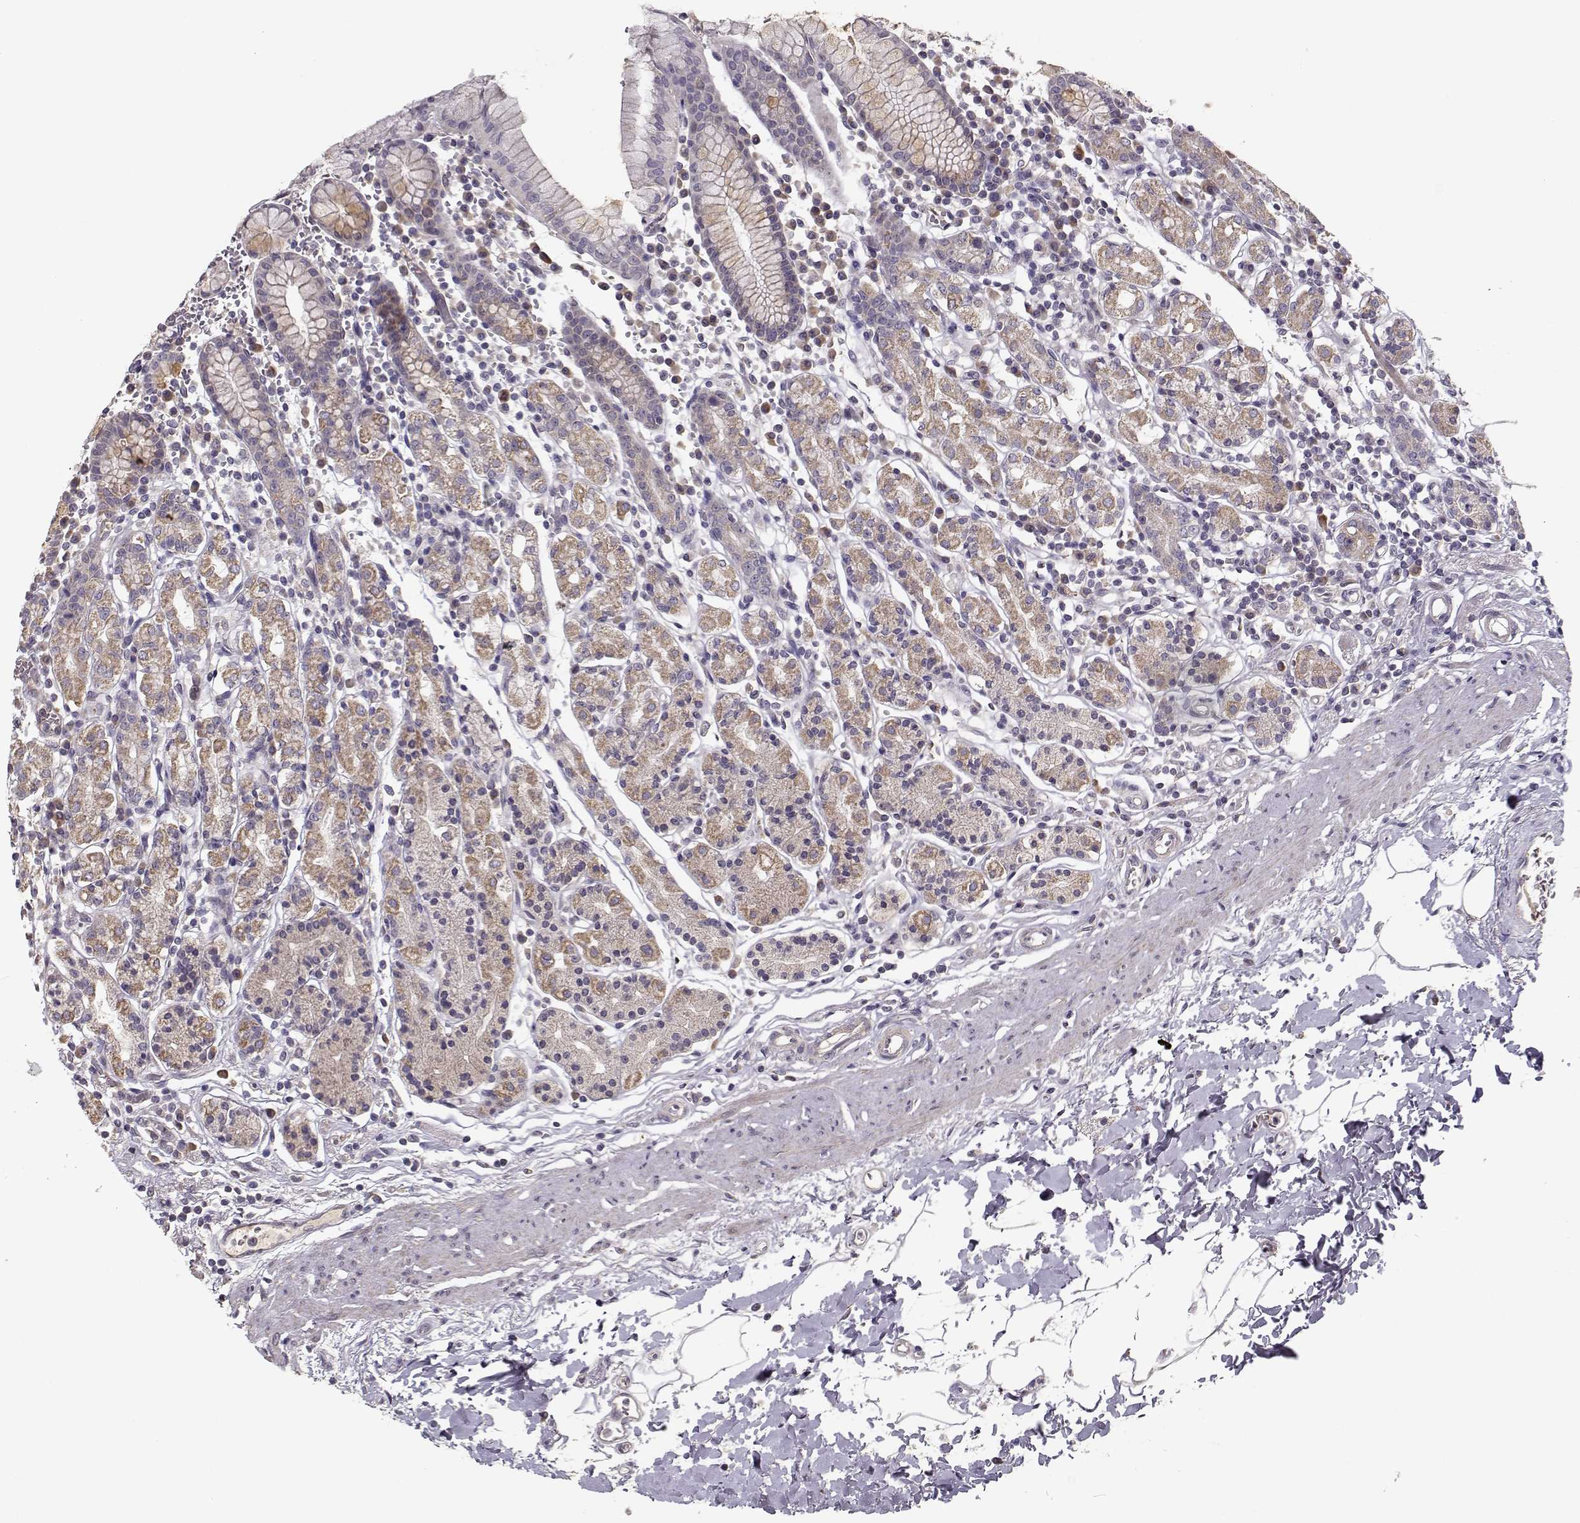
{"staining": {"intensity": "weak", "quantity": "<25%", "location": "cytoplasmic/membranous"}, "tissue": "stomach", "cell_type": "Glandular cells", "image_type": "normal", "snomed": [{"axis": "morphology", "description": "Normal tissue, NOS"}, {"axis": "topography", "description": "Stomach, upper"}, {"axis": "topography", "description": "Stomach"}], "caption": "DAB immunohistochemical staining of unremarkable stomach reveals no significant positivity in glandular cells. (DAB IHC, high magnification).", "gene": "ENTPD8", "patient": {"sex": "male", "age": 62}}